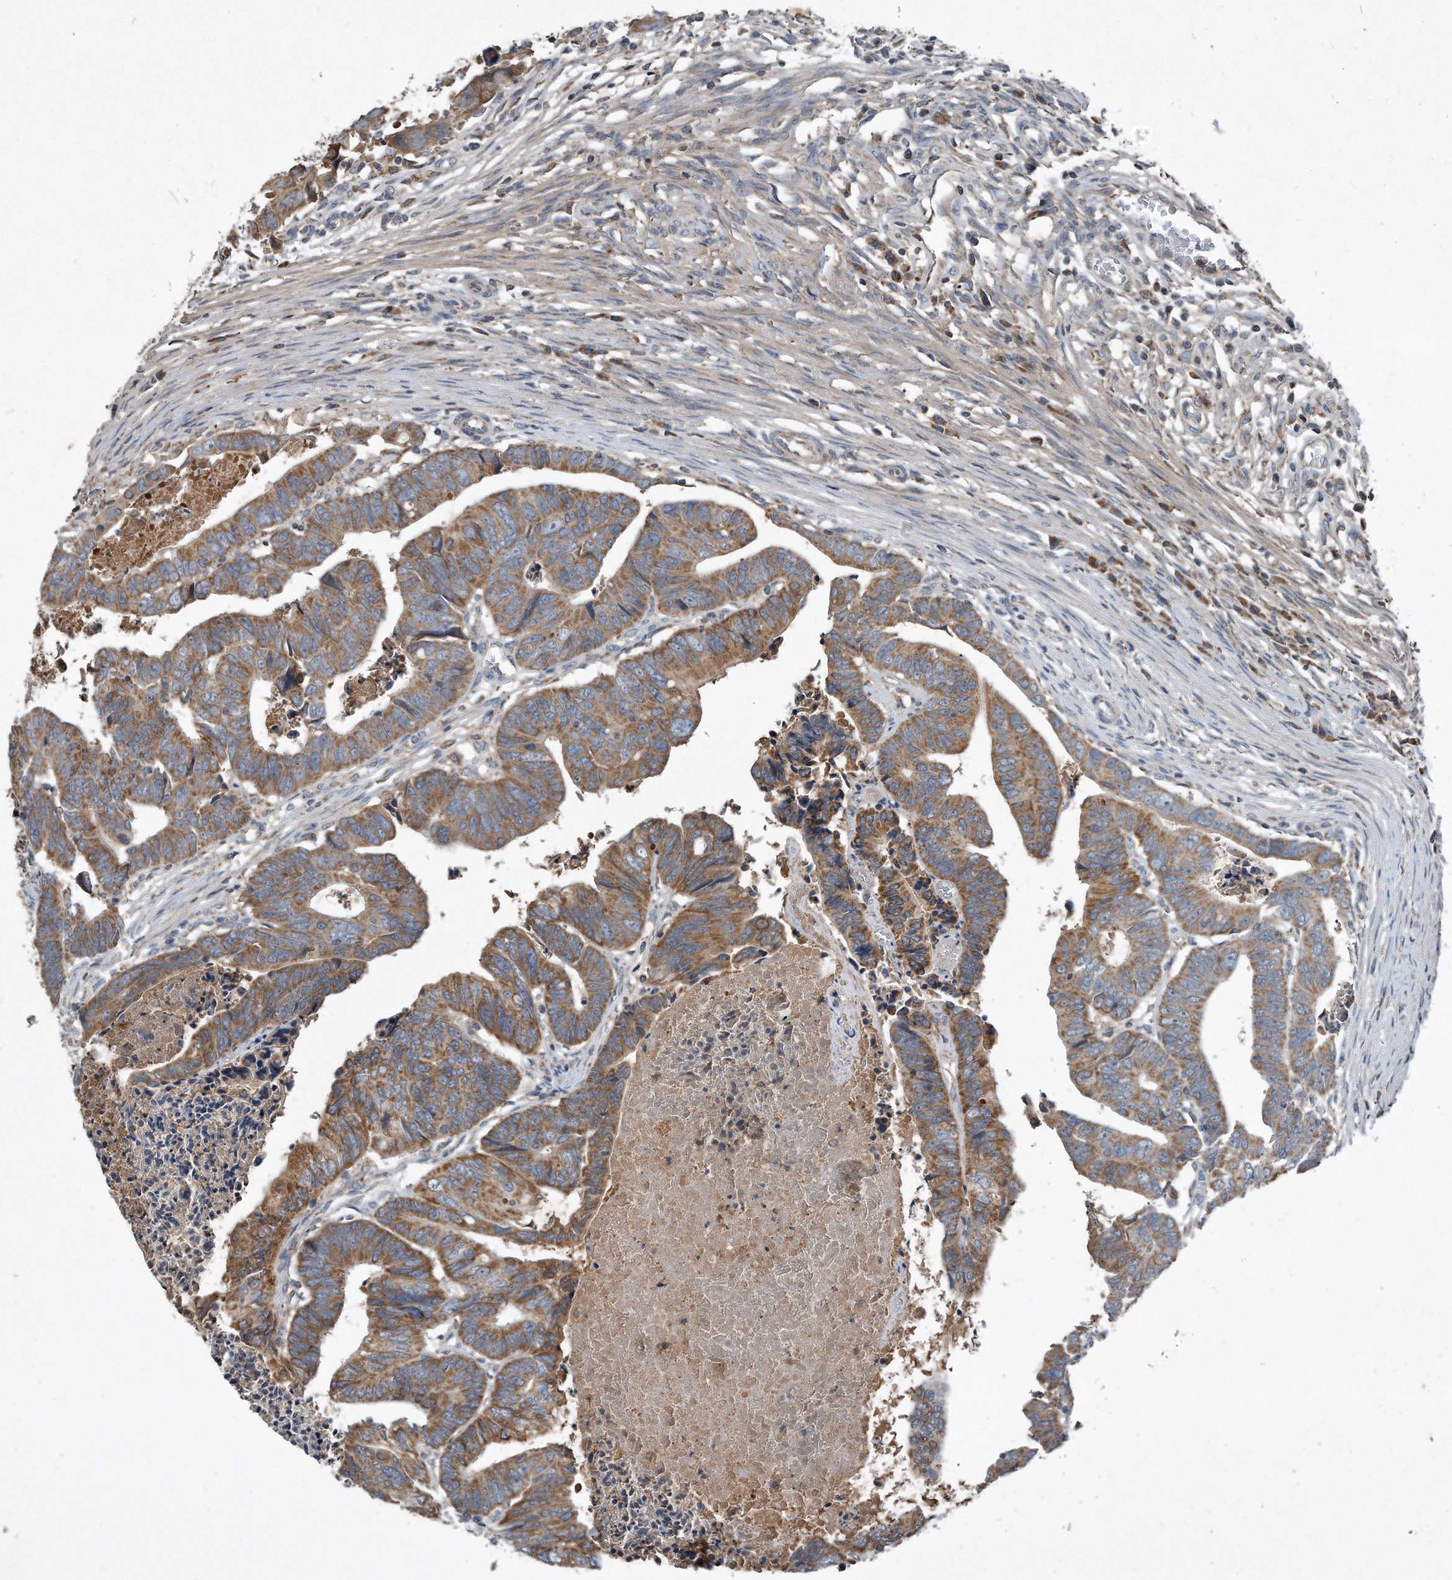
{"staining": {"intensity": "strong", "quantity": ">75%", "location": "cytoplasmic/membranous"}, "tissue": "colorectal cancer", "cell_type": "Tumor cells", "image_type": "cancer", "snomed": [{"axis": "morphology", "description": "Adenocarcinoma, NOS"}, {"axis": "topography", "description": "Rectum"}], "caption": "High-magnification brightfield microscopy of colorectal cancer stained with DAB (3,3'-diaminobenzidine) (brown) and counterstained with hematoxylin (blue). tumor cells exhibit strong cytoplasmic/membranous staining is identified in approximately>75% of cells.", "gene": "SDHA", "patient": {"sex": "female", "age": 65}}